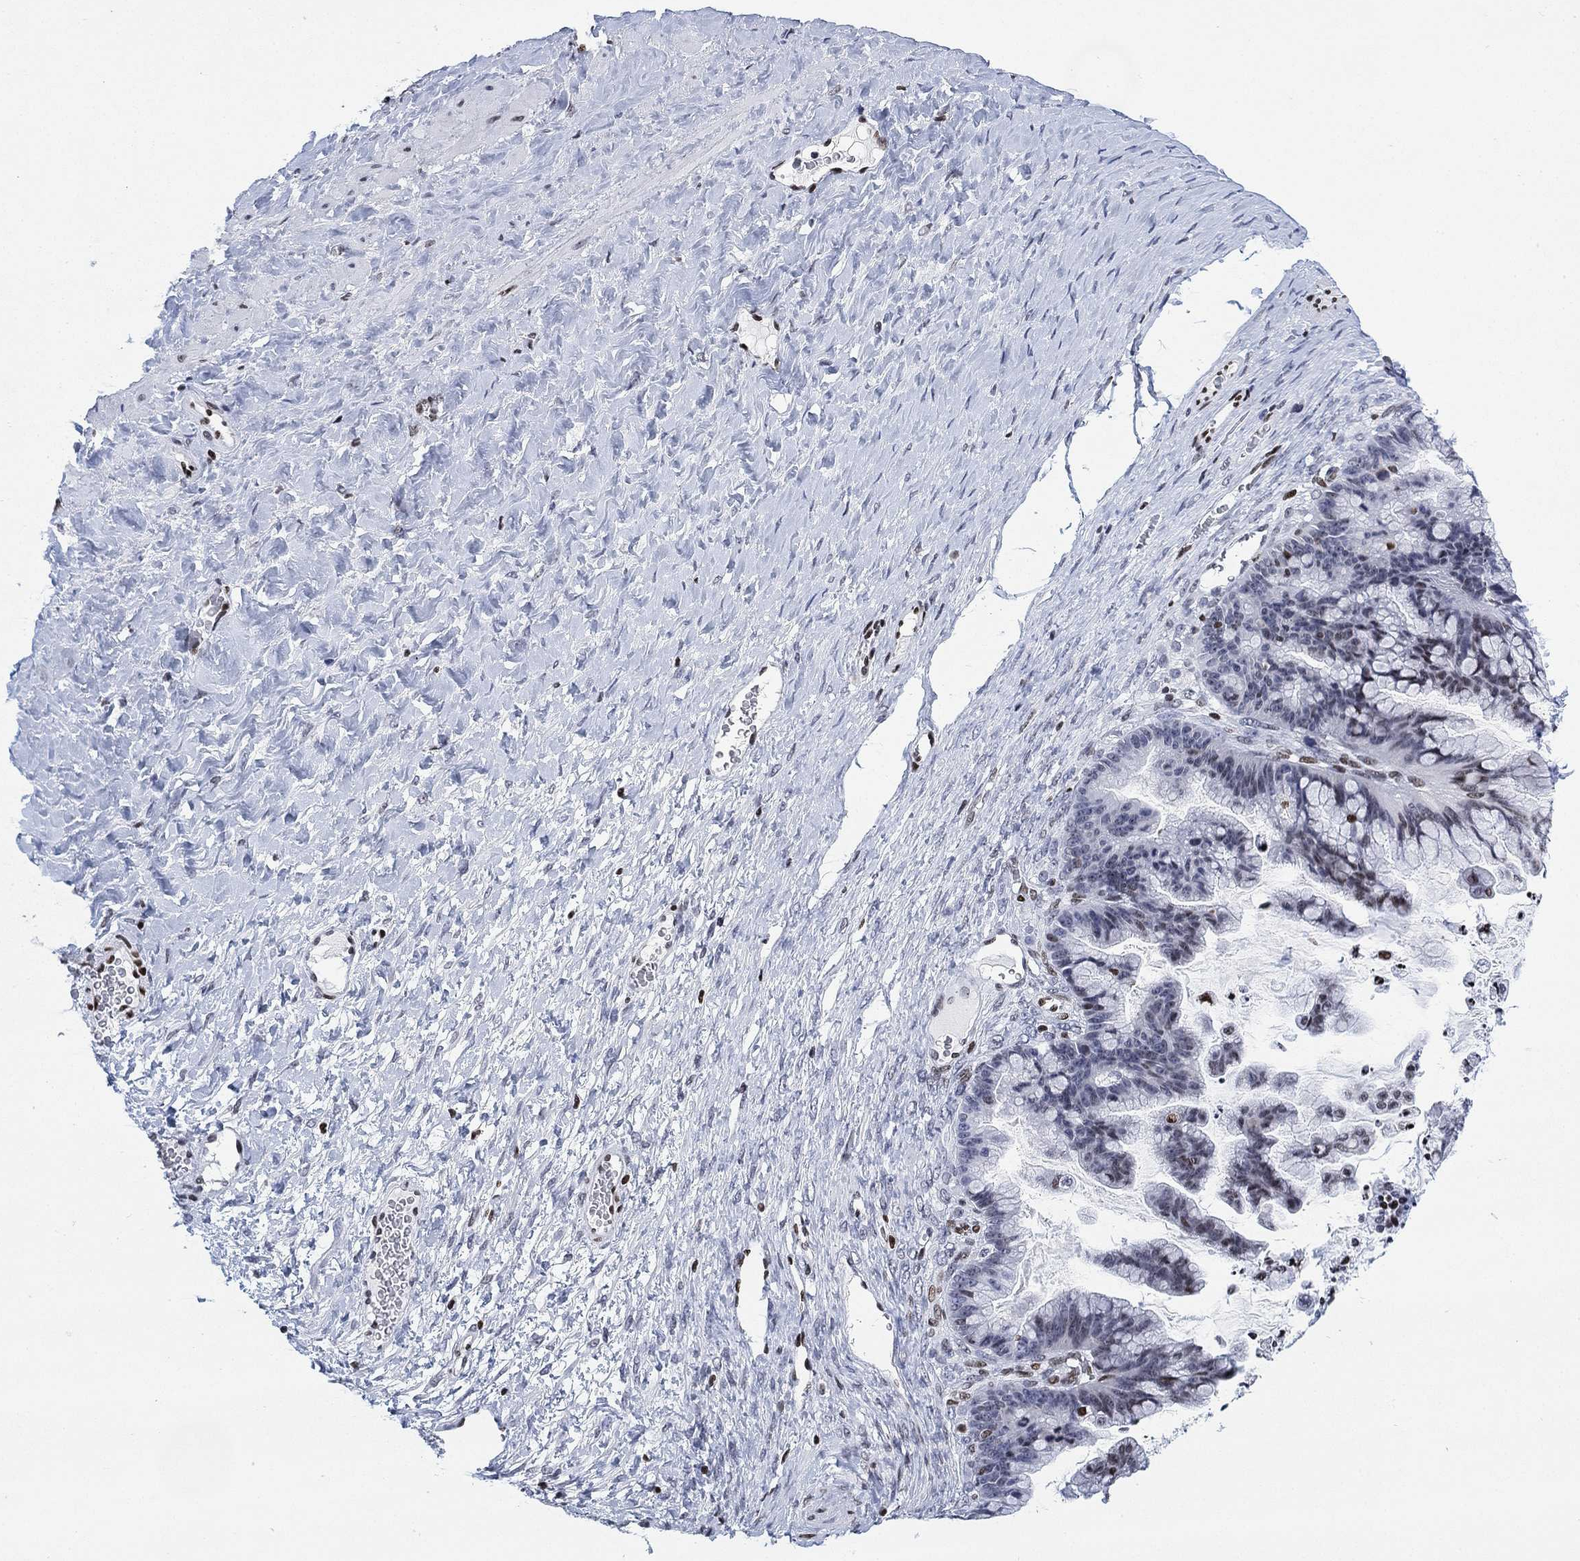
{"staining": {"intensity": "moderate", "quantity": "<25%", "location": "nuclear"}, "tissue": "ovarian cancer", "cell_type": "Tumor cells", "image_type": "cancer", "snomed": [{"axis": "morphology", "description": "Cystadenocarcinoma, mucinous, NOS"}, {"axis": "topography", "description": "Ovary"}], "caption": "Protein staining demonstrates moderate nuclear staining in approximately <25% of tumor cells in ovarian mucinous cystadenocarcinoma. (Stains: DAB in brown, nuclei in blue, Microscopy: brightfield microscopy at high magnification).", "gene": "H1-10", "patient": {"sex": "female", "age": 67}}